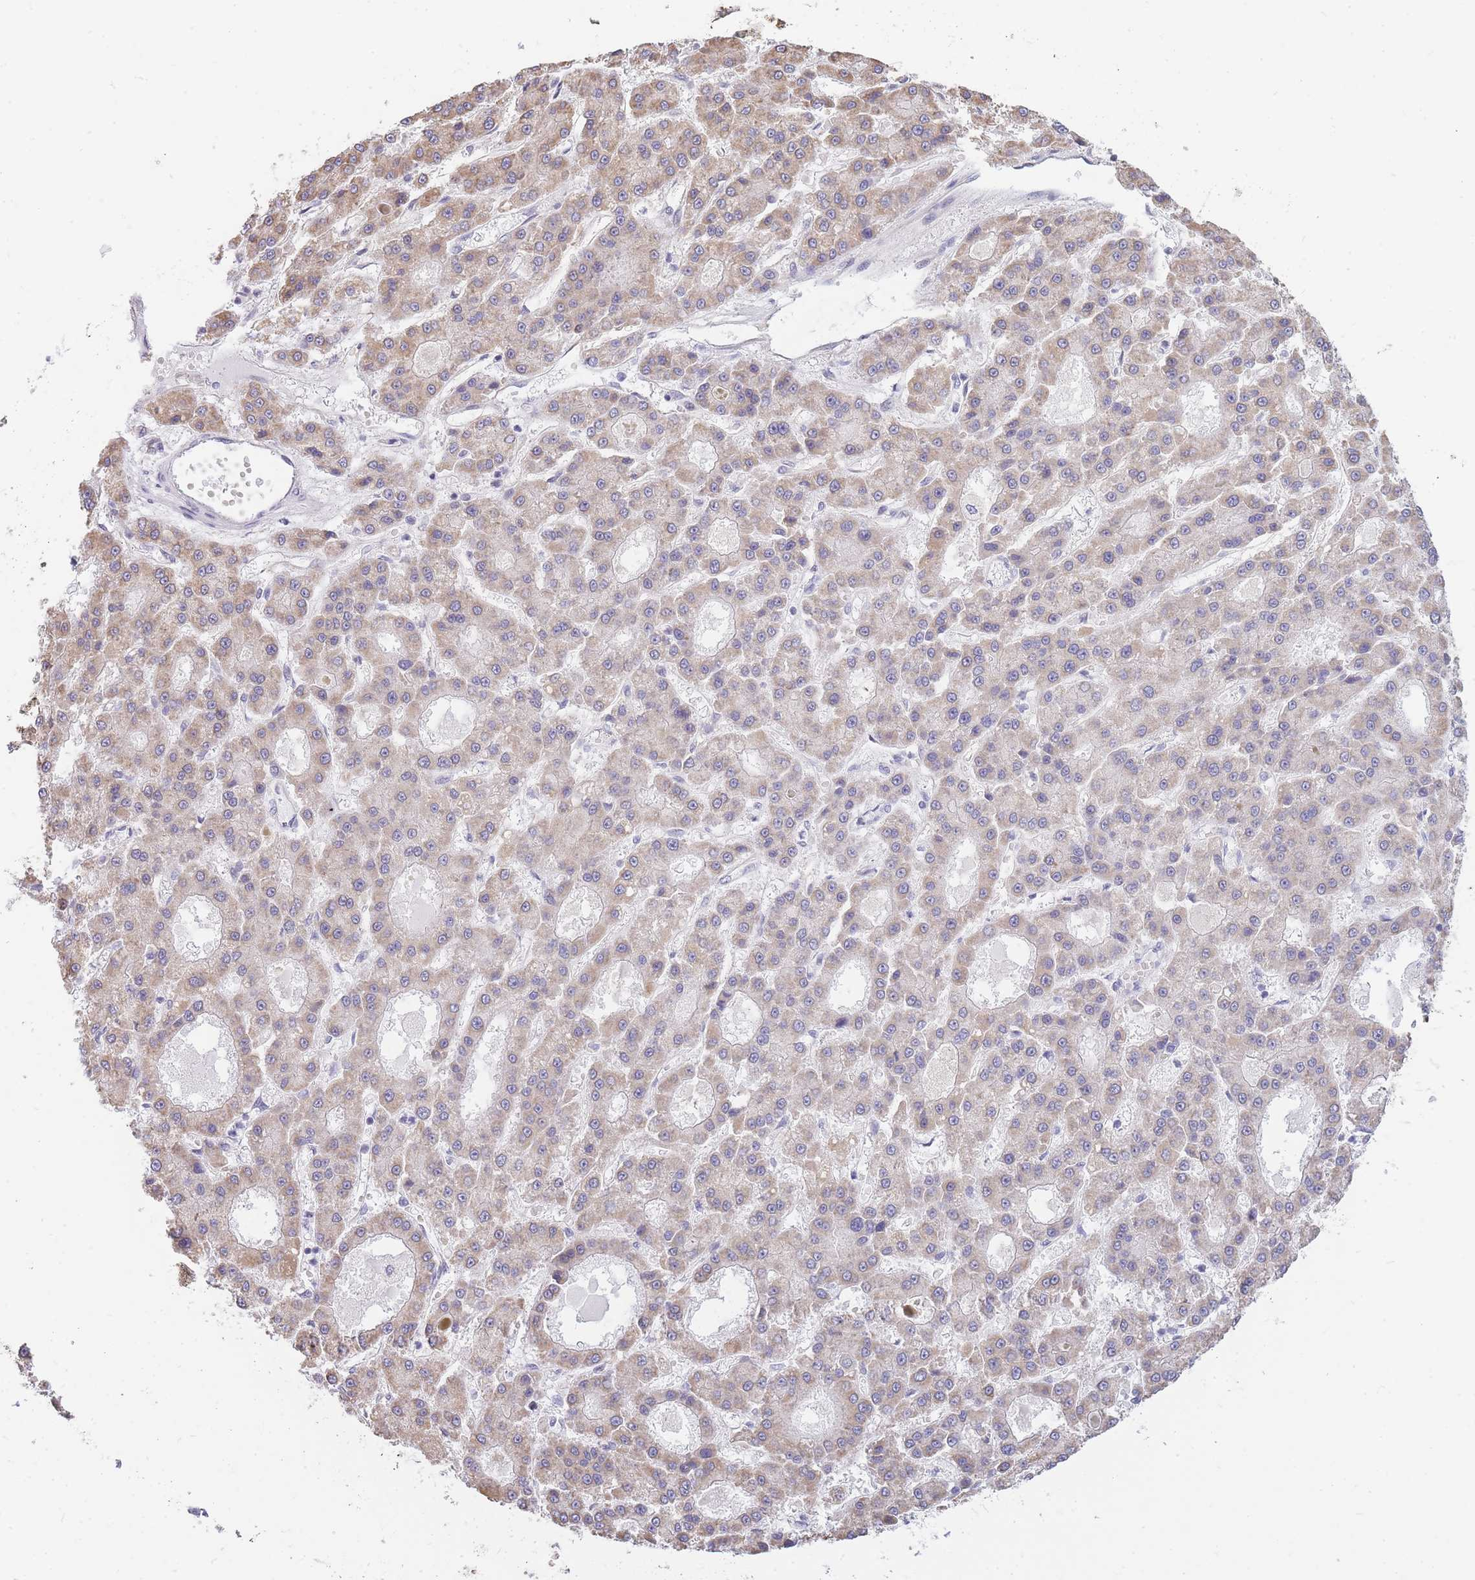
{"staining": {"intensity": "moderate", "quantity": "25%-75%", "location": "cytoplasmic/membranous"}, "tissue": "liver cancer", "cell_type": "Tumor cells", "image_type": "cancer", "snomed": [{"axis": "morphology", "description": "Carcinoma, Hepatocellular, NOS"}, {"axis": "topography", "description": "Liver"}], "caption": "This is a photomicrograph of IHC staining of liver cancer (hepatocellular carcinoma), which shows moderate staining in the cytoplasmic/membranous of tumor cells.", "gene": "C19orf25", "patient": {"sex": "male", "age": 70}}